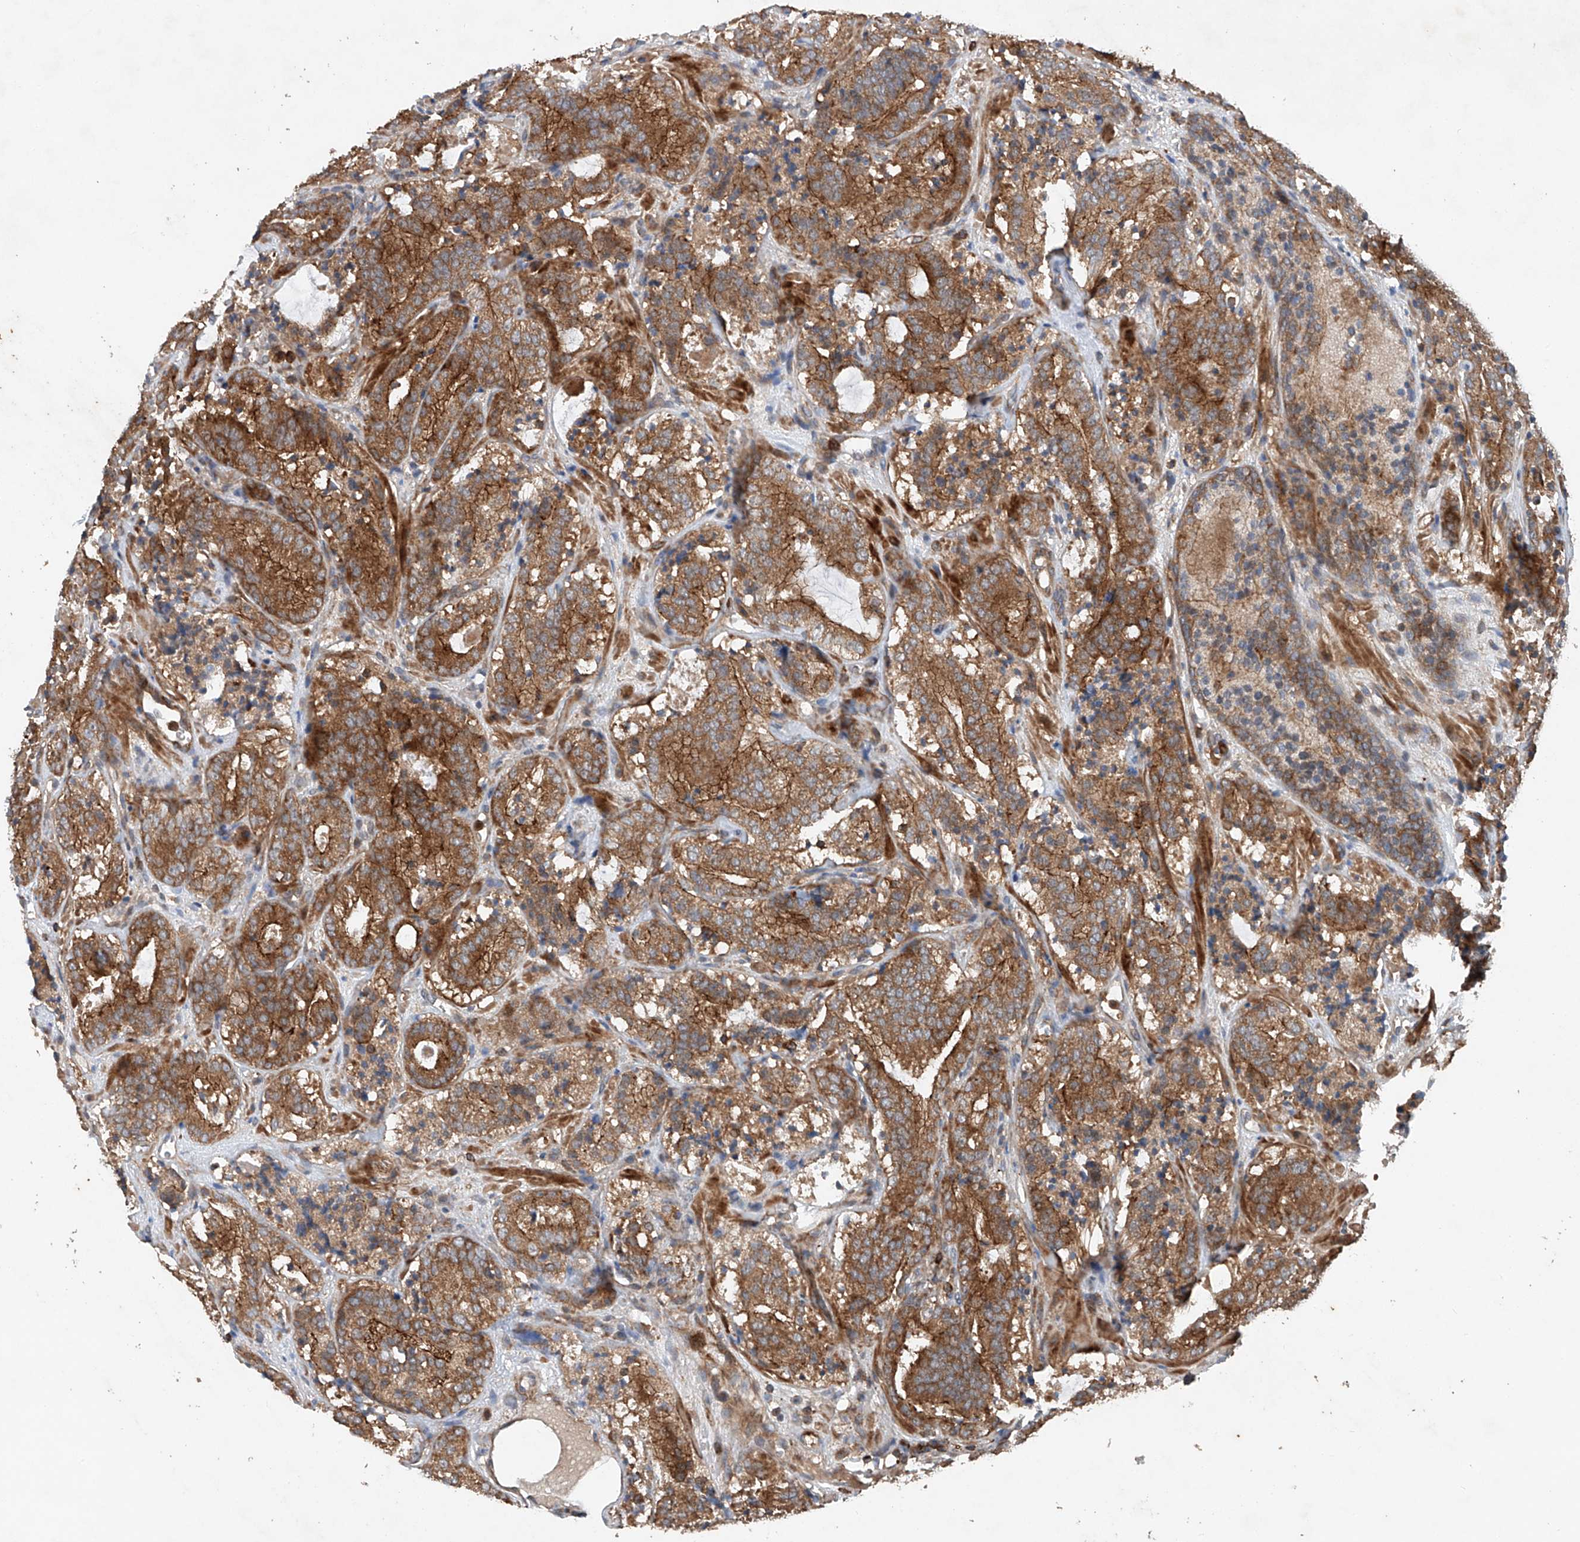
{"staining": {"intensity": "moderate", "quantity": ">75%", "location": "cytoplasmic/membranous"}, "tissue": "prostate cancer", "cell_type": "Tumor cells", "image_type": "cancer", "snomed": [{"axis": "morphology", "description": "Adenocarcinoma, High grade"}, {"axis": "topography", "description": "Prostate"}], "caption": "Moderate cytoplasmic/membranous protein expression is identified in approximately >75% of tumor cells in adenocarcinoma (high-grade) (prostate).", "gene": "CEP85L", "patient": {"sex": "male", "age": 57}}